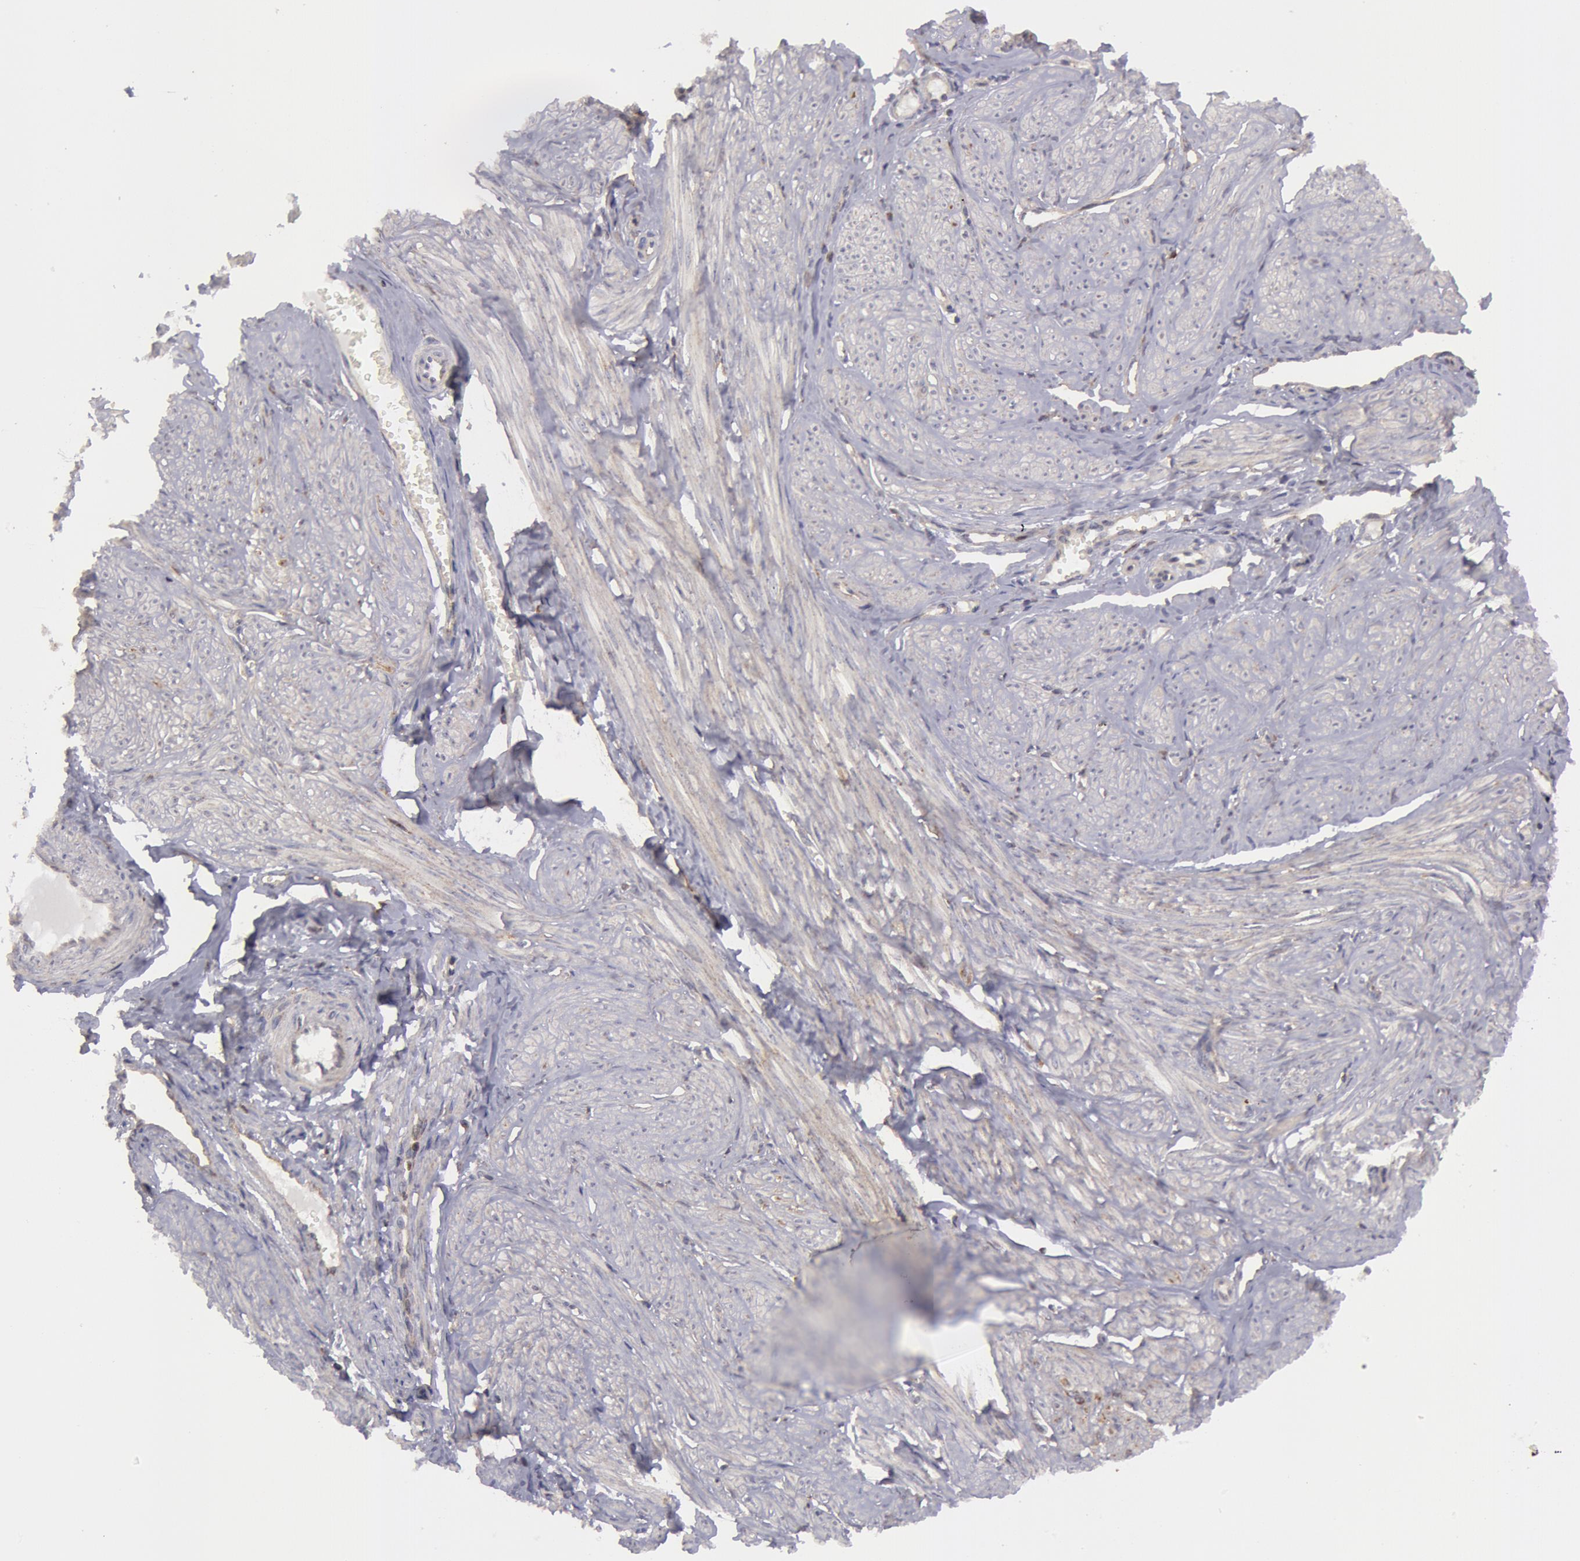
{"staining": {"intensity": "weak", "quantity": "<25%", "location": "nuclear"}, "tissue": "smooth muscle", "cell_type": "Smooth muscle cells", "image_type": "normal", "snomed": [{"axis": "morphology", "description": "Normal tissue, NOS"}, {"axis": "topography", "description": "Uterus"}], "caption": "The immunohistochemistry (IHC) micrograph has no significant staining in smooth muscle cells of smooth muscle. (DAB (3,3'-diaminobenzidine) immunohistochemistry (IHC), high magnification).", "gene": "ERBB2", "patient": {"sex": "female", "age": 45}}